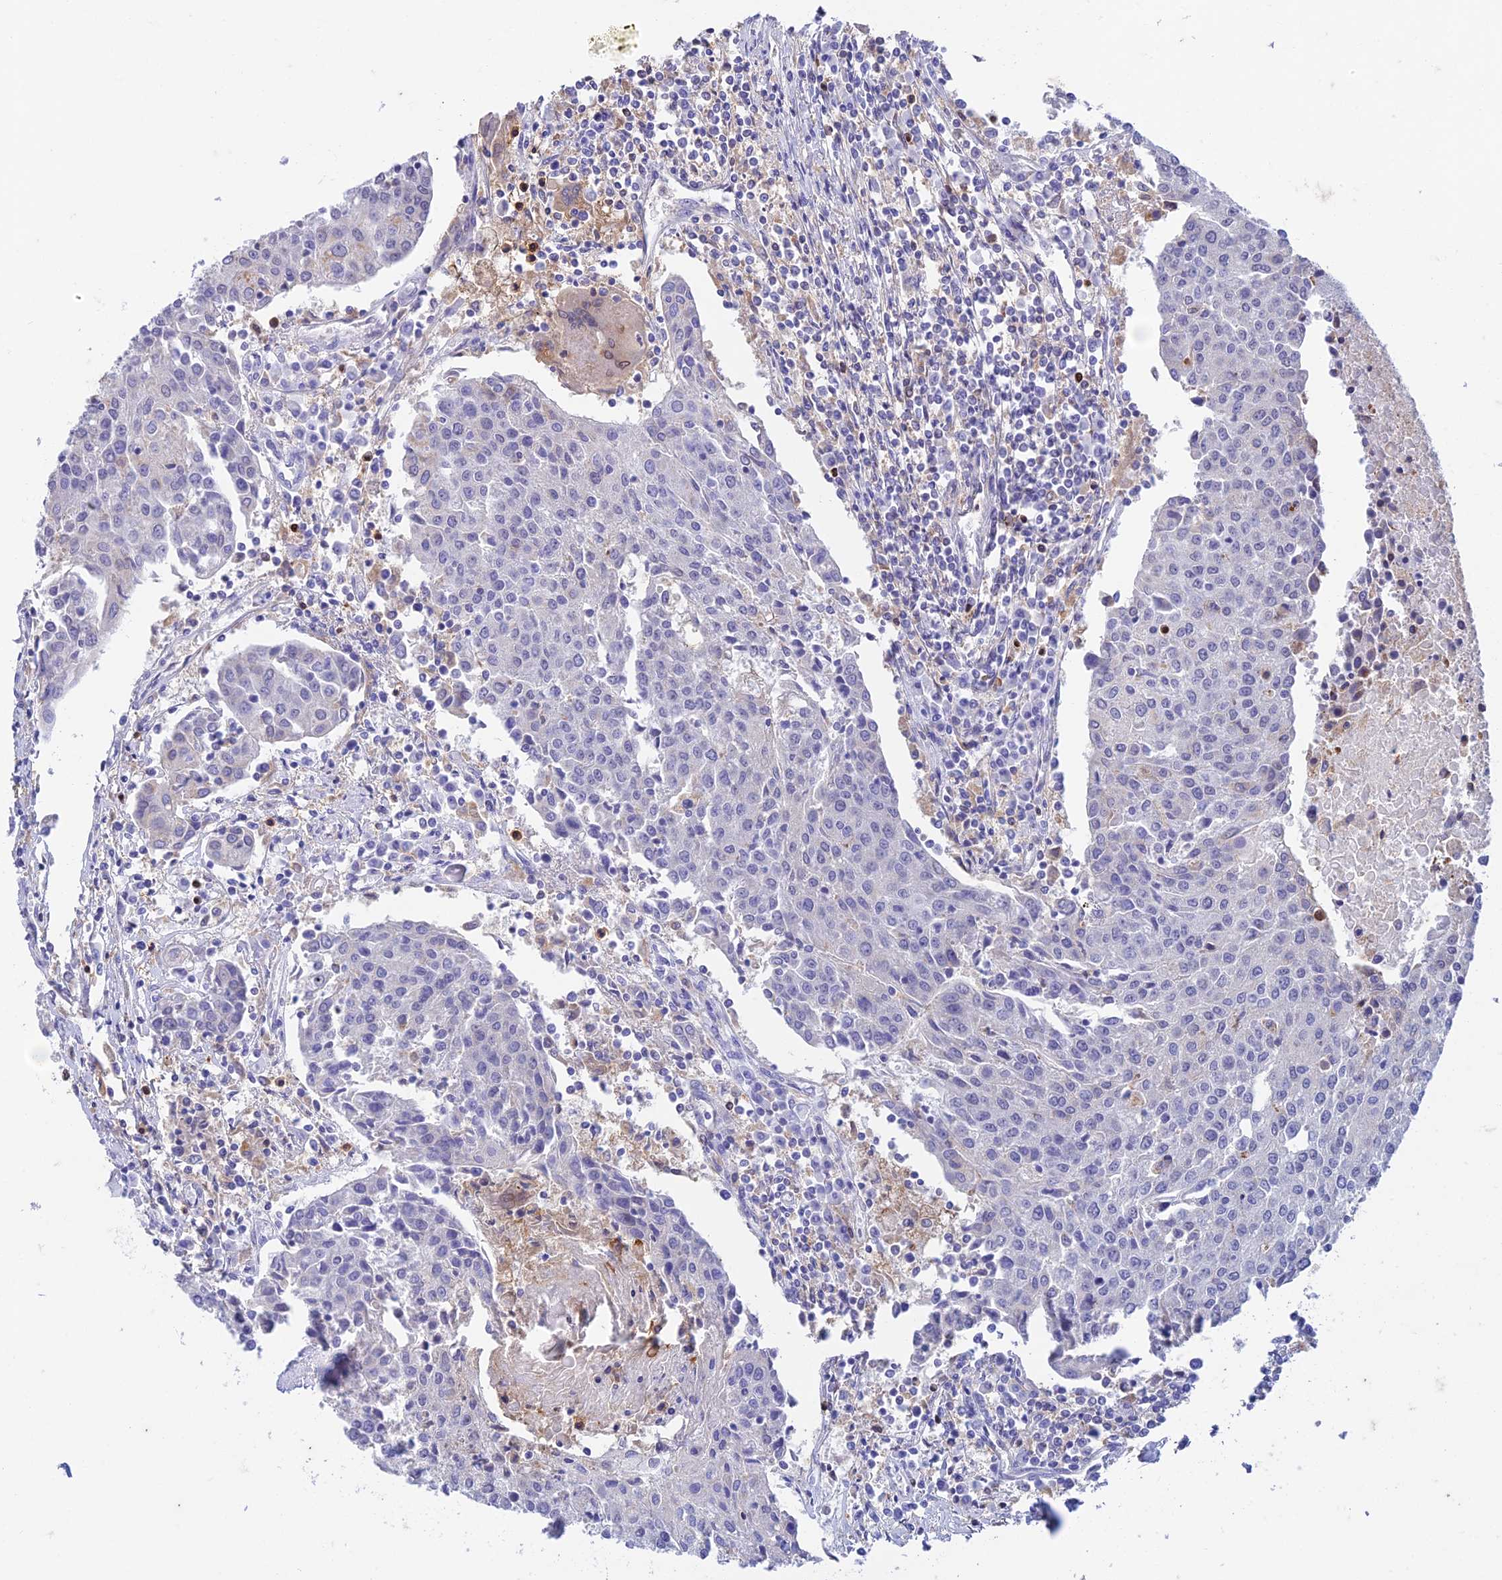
{"staining": {"intensity": "negative", "quantity": "none", "location": "none"}, "tissue": "urothelial cancer", "cell_type": "Tumor cells", "image_type": "cancer", "snomed": [{"axis": "morphology", "description": "Urothelial carcinoma, High grade"}, {"axis": "topography", "description": "Urinary bladder"}], "caption": "The histopathology image demonstrates no significant expression in tumor cells of high-grade urothelial carcinoma. (Brightfield microscopy of DAB immunohistochemistry at high magnification).", "gene": "FGF7", "patient": {"sex": "female", "age": 85}}